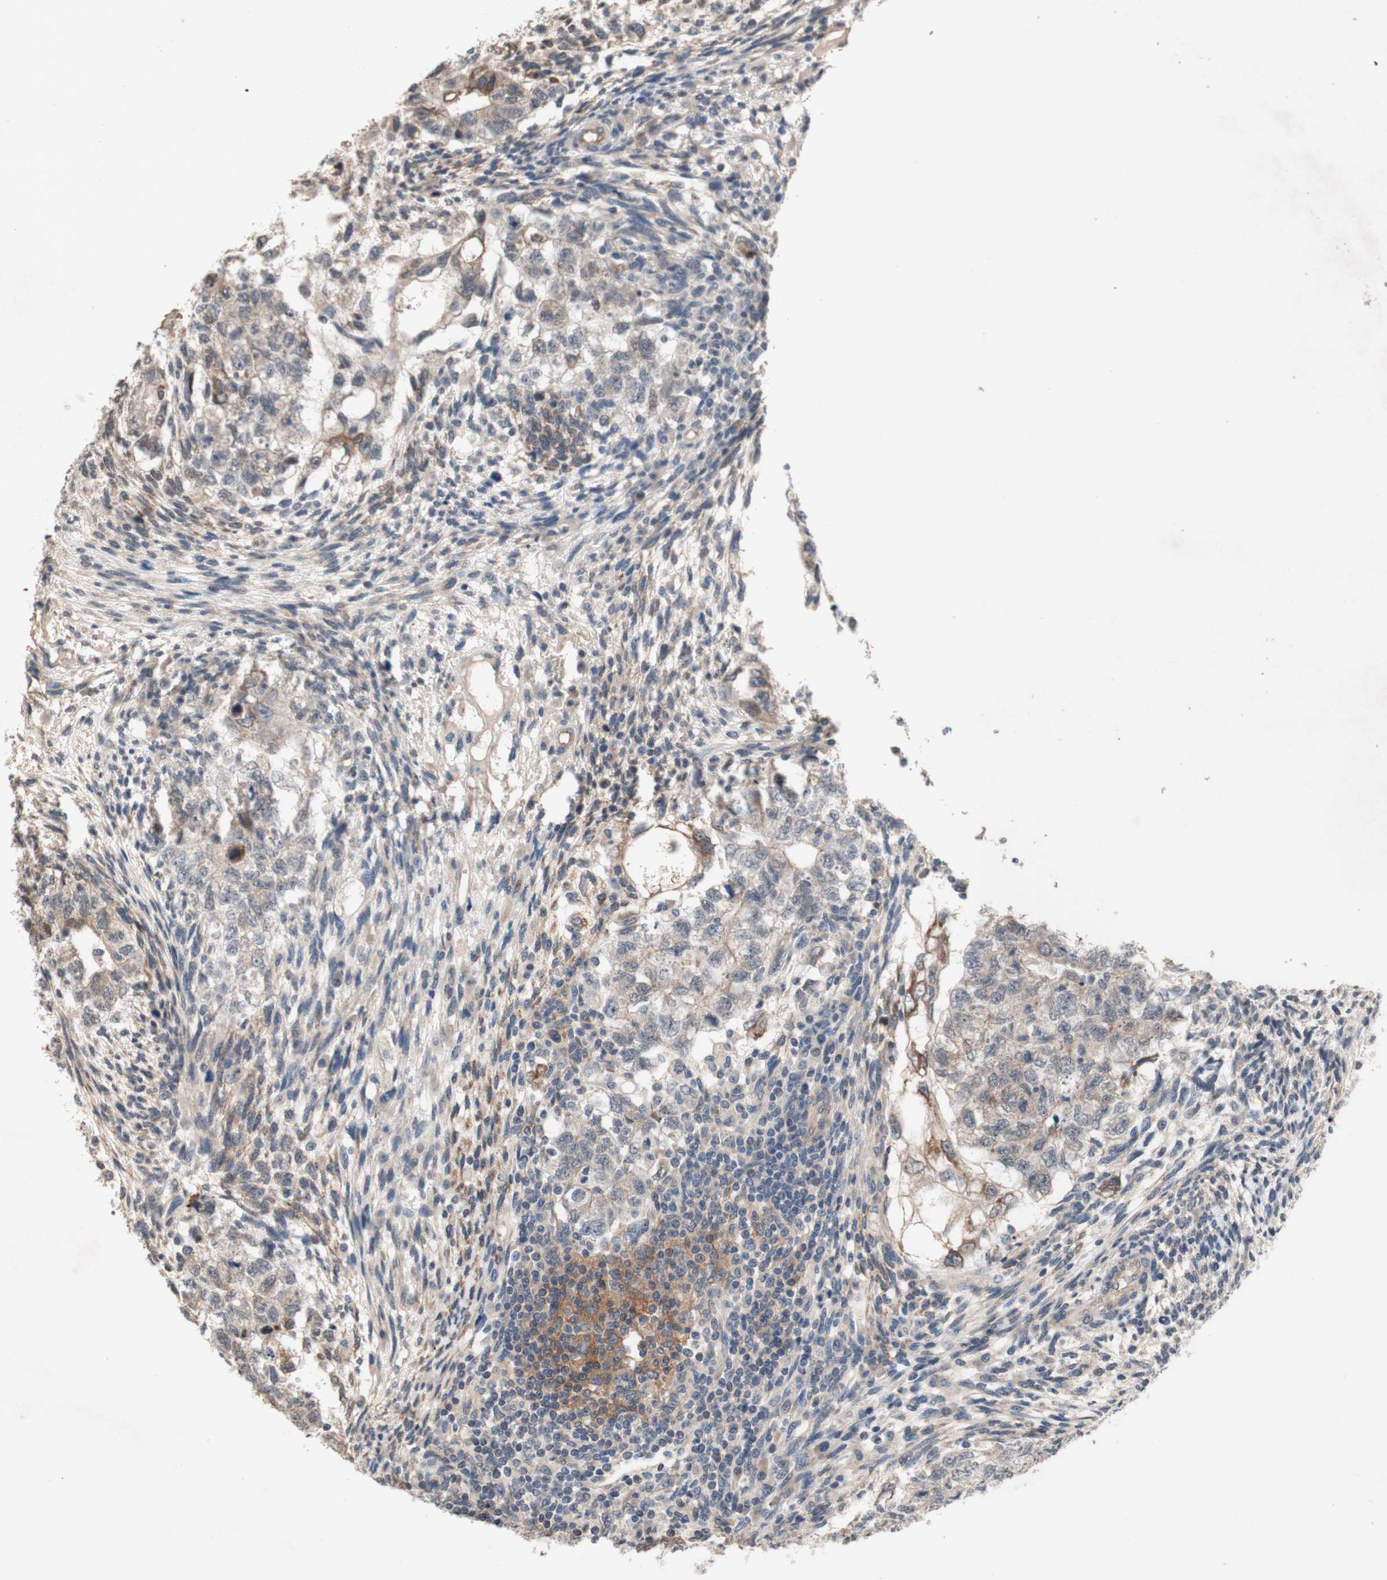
{"staining": {"intensity": "weak", "quantity": ">75%", "location": "cytoplasmic/membranous"}, "tissue": "testis cancer", "cell_type": "Tumor cells", "image_type": "cancer", "snomed": [{"axis": "morphology", "description": "Normal tissue, NOS"}, {"axis": "morphology", "description": "Carcinoma, Embryonal, NOS"}, {"axis": "topography", "description": "Testis"}], "caption": "Immunohistochemical staining of testis cancer (embryonal carcinoma) displays low levels of weak cytoplasmic/membranous staining in about >75% of tumor cells.", "gene": "CD55", "patient": {"sex": "male", "age": 36}}